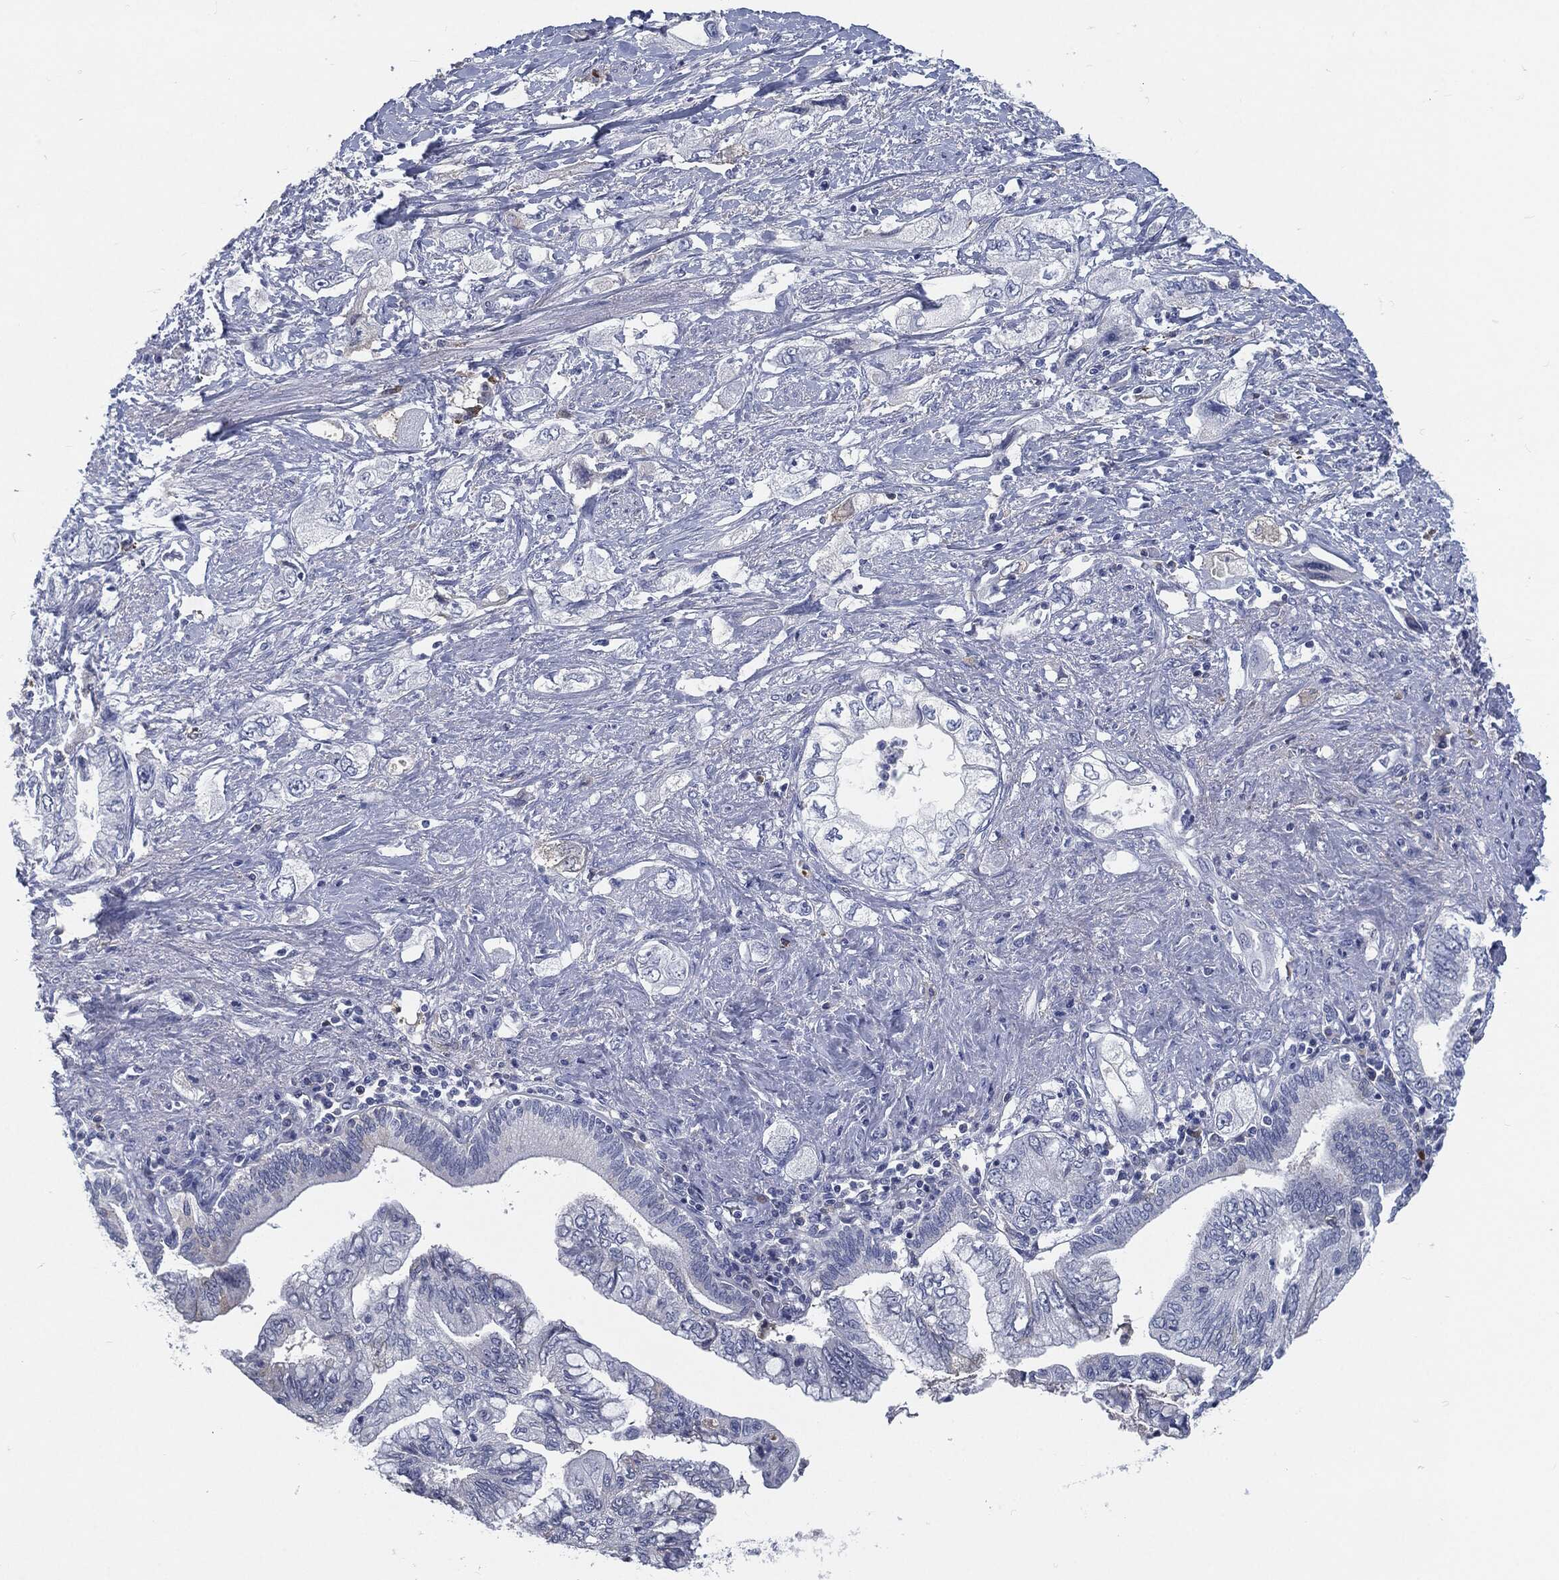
{"staining": {"intensity": "negative", "quantity": "none", "location": "none"}, "tissue": "pancreatic cancer", "cell_type": "Tumor cells", "image_type": "cancer", "snomed": [{"axis": "morphology", "description": "Adenocarcinoma, NOS"}, {"axis": "topography", "description": "Pancreas"}], "caption": "Protein analysis of adenocarcinoma (pancreatic) exhibits no significant staining in tumor cells.", "gene": "MST1", "patient": {"sex": "female", "age": 73}}